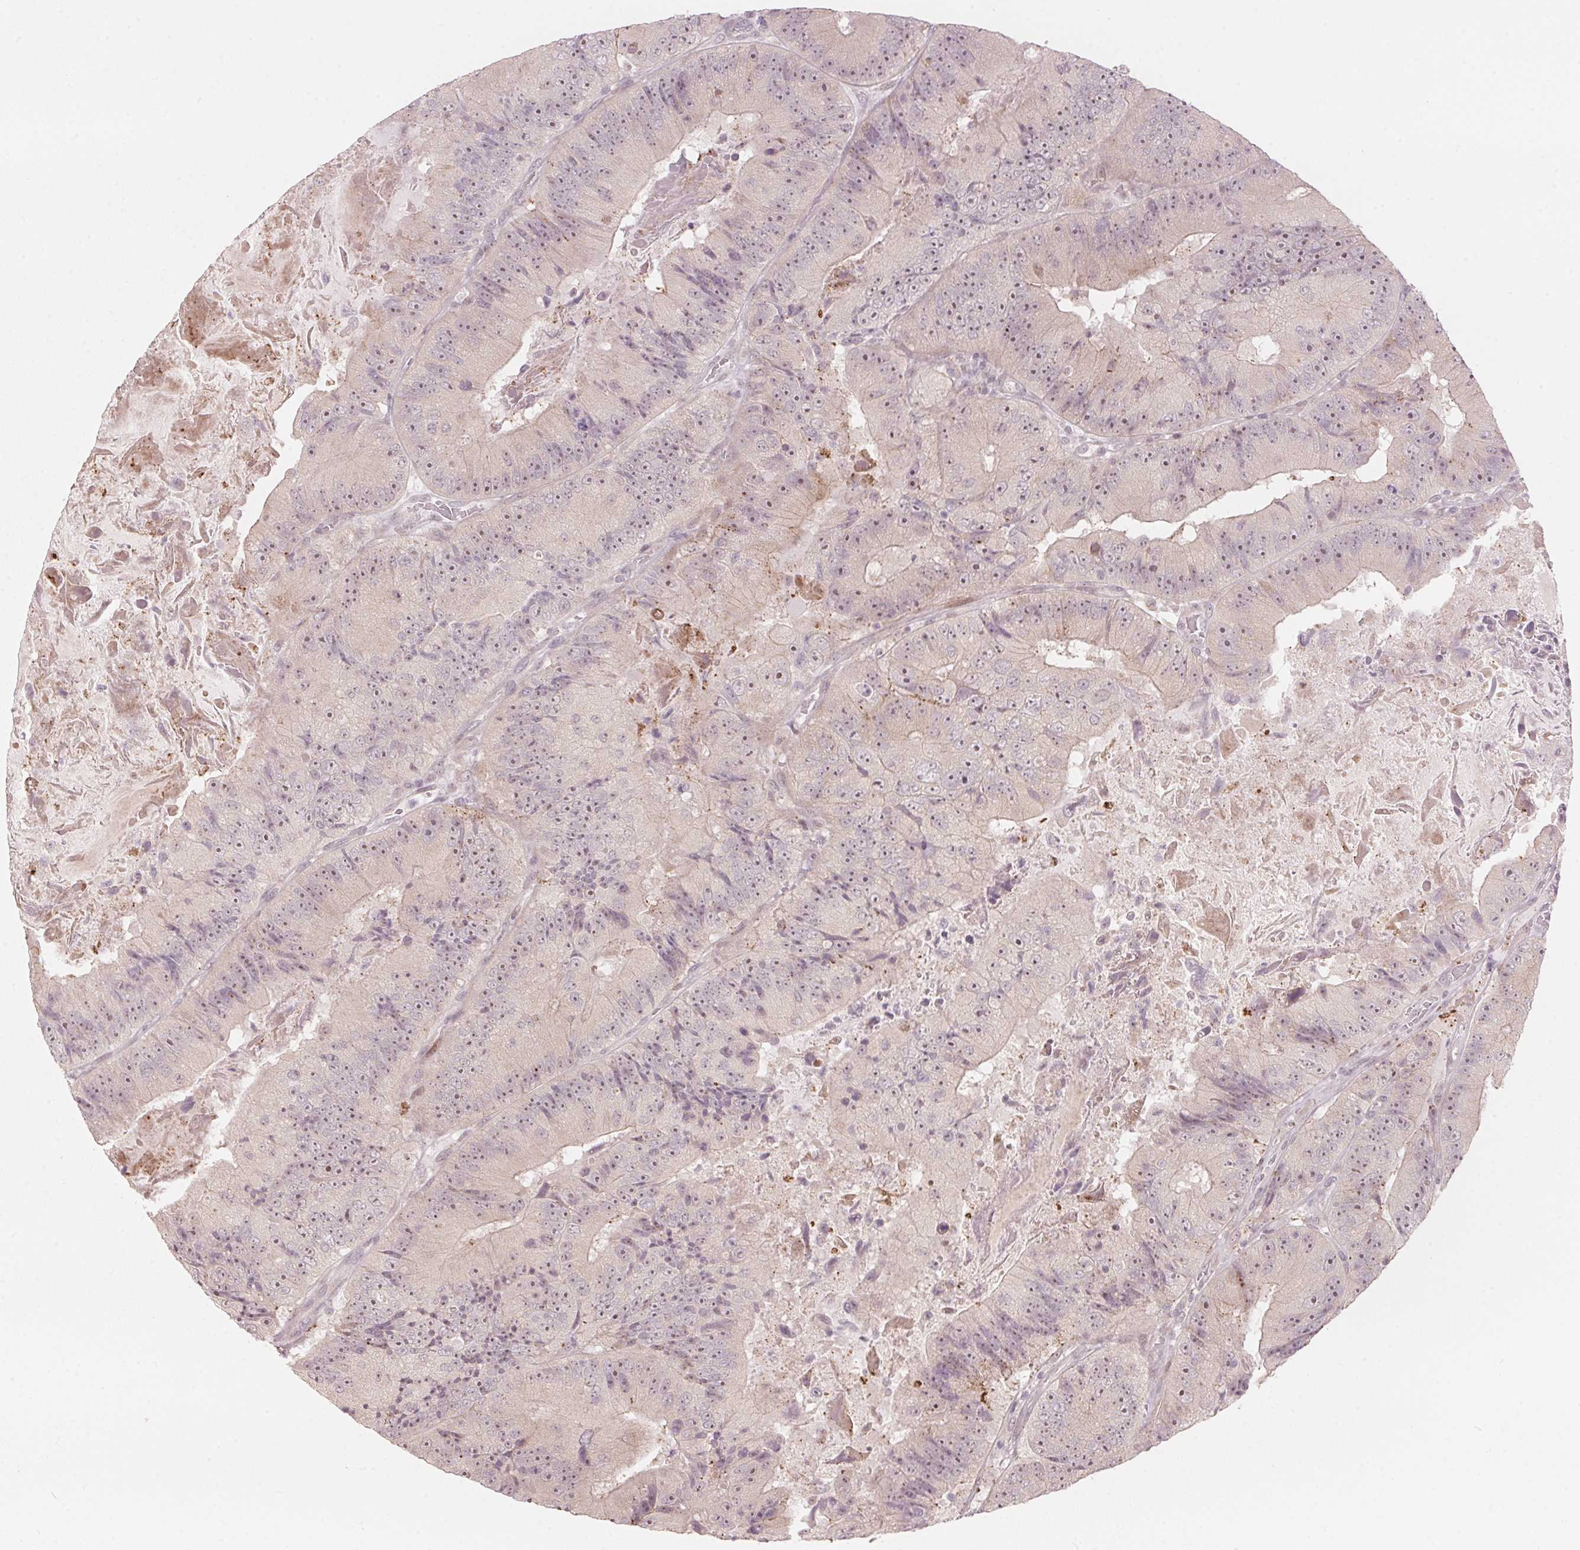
{"staining": {"intensity": "weak", "quantity": "<25%", "location": "cytoplasmic/membranous,nuclear"}, "tissue": "colorectal cancer", "cell_type": "Tumor cells", "image_type": "cancer", "snomed": [{"axis": "morphology", "description": "Adenocarcinoma, NOS"}, {"axis": "topography", "description": "Colon"}], "caption": "IHC micrograph of neoplastic tissue: colorectal cancer (adenocarcinoma) stained with DAB (3,3'-diaminobenzidine) exhibits no significant protein staining in tumor cells.", "gene": "TMED6", "patient": {"sex": "female", "age": 86}}